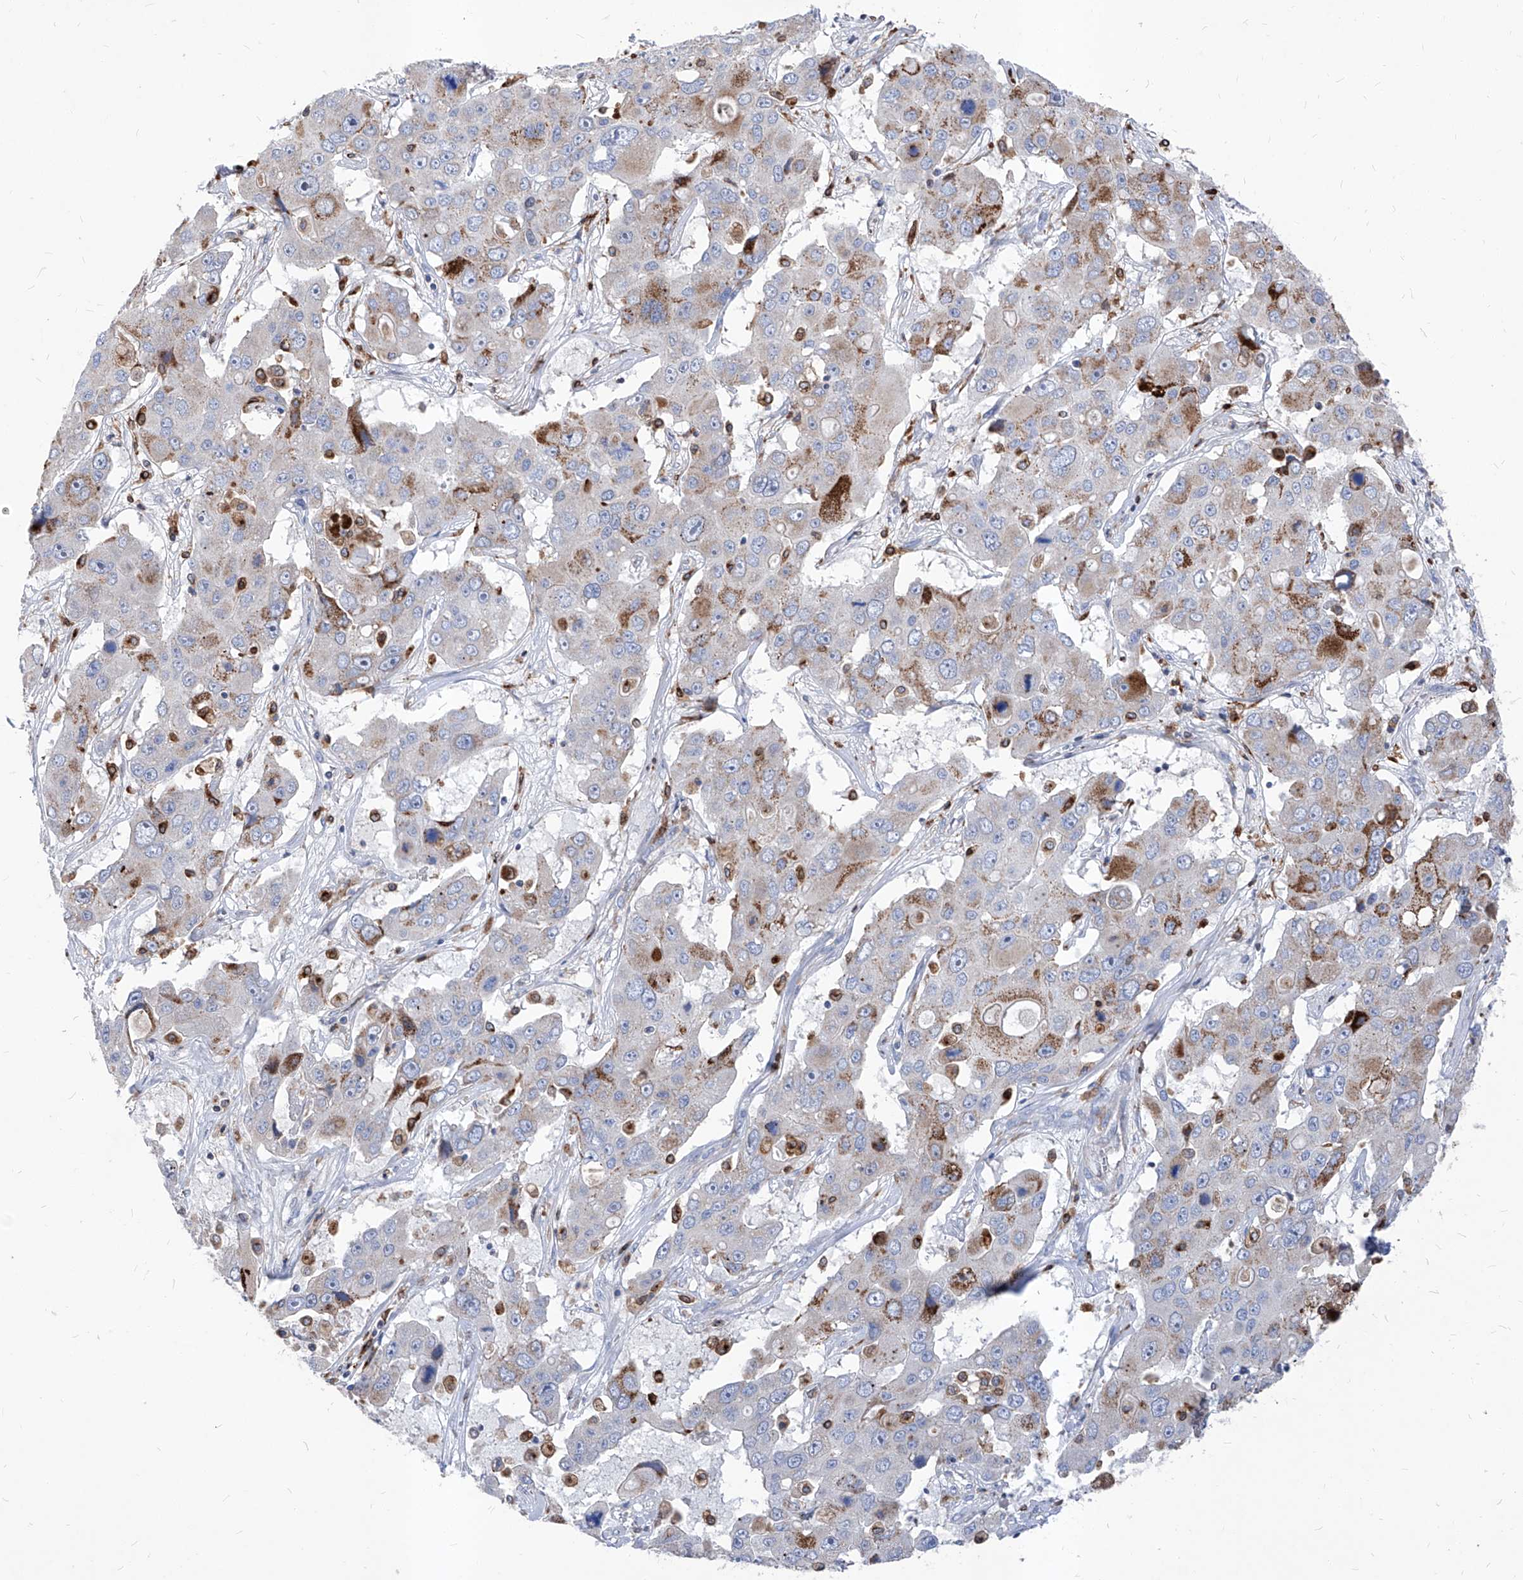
{"staining": {"intensity": "moderate", "quantity": "<25%", "location": "cytoplasmic/membranous"}, "tissue": "liver cancer", "cell_type": "Tumor cells", "image_type": "cancer", "snomed": [{"axis": "morphology", "description": "Cholangiocarcinoma"}, {"axis": "topography", "description": "Liver"}], "caption": "Immunohistochemistry (IHC) photomicrograph of neoplastic tissue: liver cancer (cholangiocarcinoma) stained using immunohistochemistry (IHC) reveals low levels of moderate protein expression localized specifically in the cytoplasmic/membranous of tumor cells, appearing as a cytoplasmic/membranous brown color.", "gene": "UBOX5", "patient": {"sex": "male", "age": 67}}